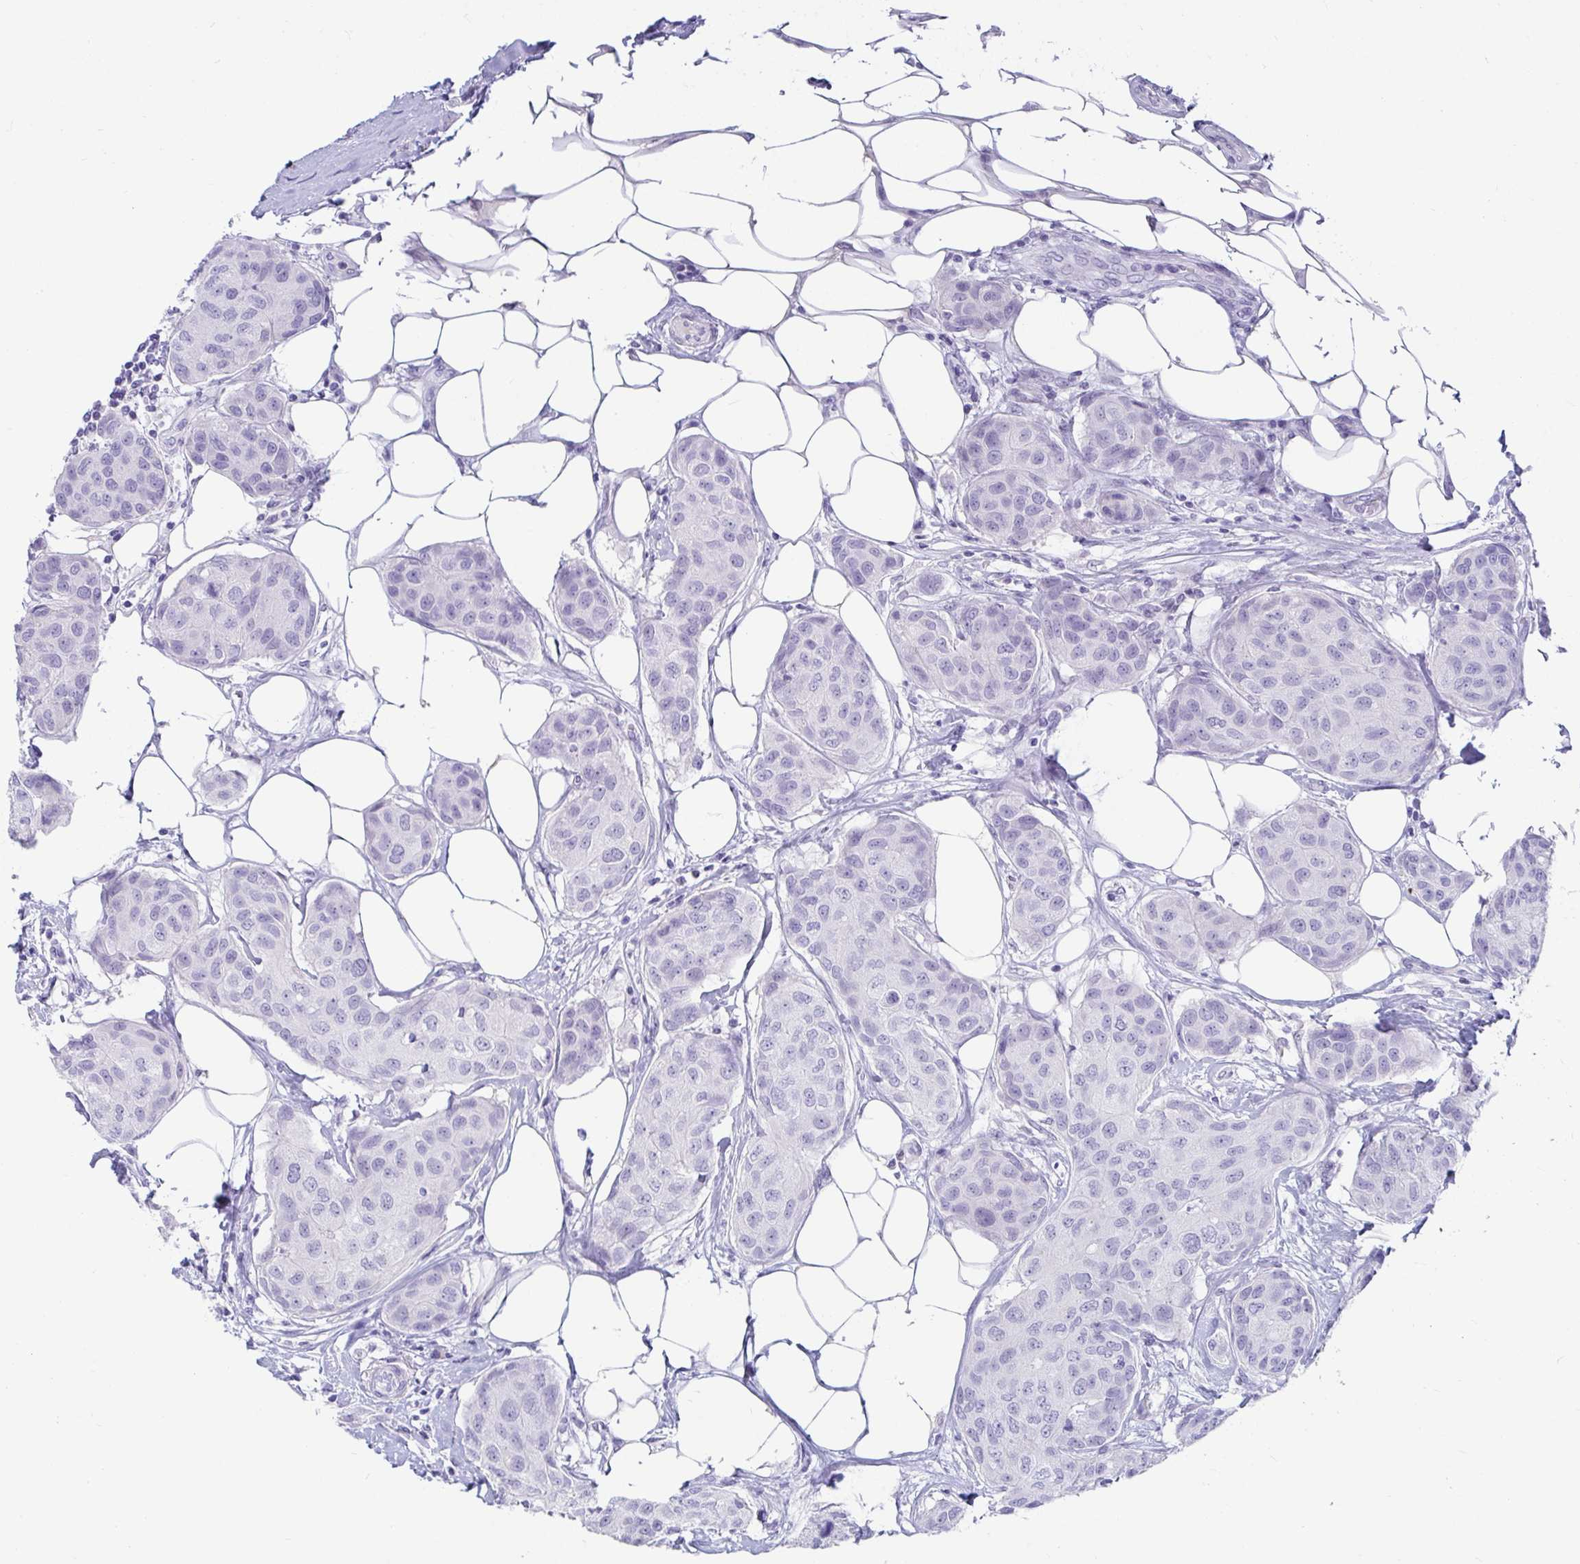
{"staining": {"intensity": "negative", "quantity": "none", "location": "none"}, "tissue": "breast cancer", "cell_type": "Tumor cells", "image_type": "cancer", "snomed": [{"axis": "morphology", "description": "Duct carcinoma"}, {"axis": "topography", "description": "Breast"}, {"axis": "topography", "description": "Lymph node"}], "caption": "Breast cancer was stained to show a protein in brown. There is no significant expression in tumor cells.", "gene": "NPY", "patient": {"sex": "female", "age": 80}}